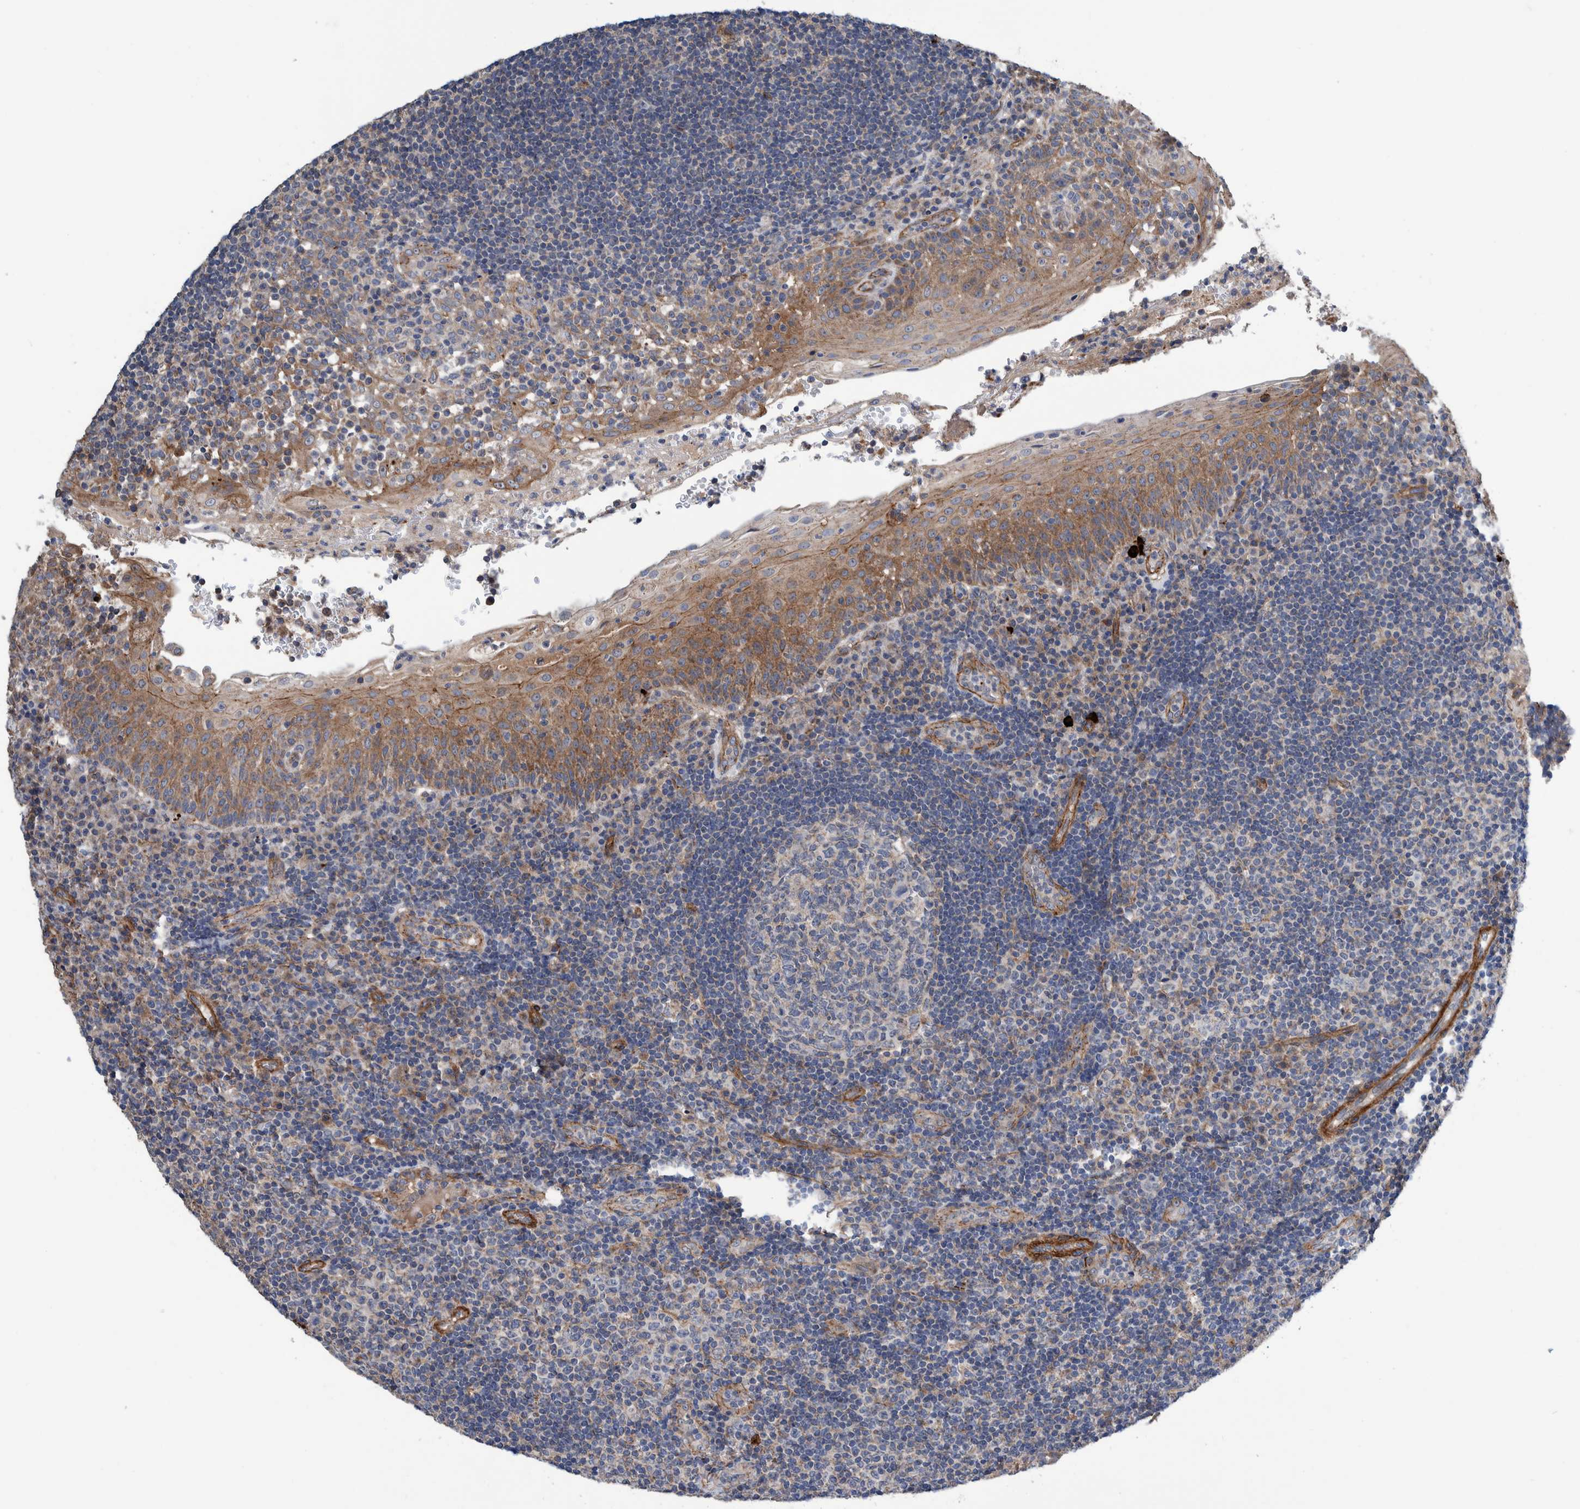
{"staining": {"intensity": "negative", "quantity": "none", "location": "none"}, "tissue": "tonsil", "cell_type": "Germinal center cells", "image_type": "normal", "snomed": [{"axis": "morphology", "description": "Normal tissue, NOS"}, {"axis": "topography", "description": "Tonsil"}], "caption": "Immunohistochemistry (IHC) histopathology image of normal tonsil stained for a protein (brown), which demonstrates no expression in germinal center cells. (DAB IHC with hematoxylin counter stain).", "gene": "ENSG00000262660", "patient": {"sex": "female", "age": 40}}